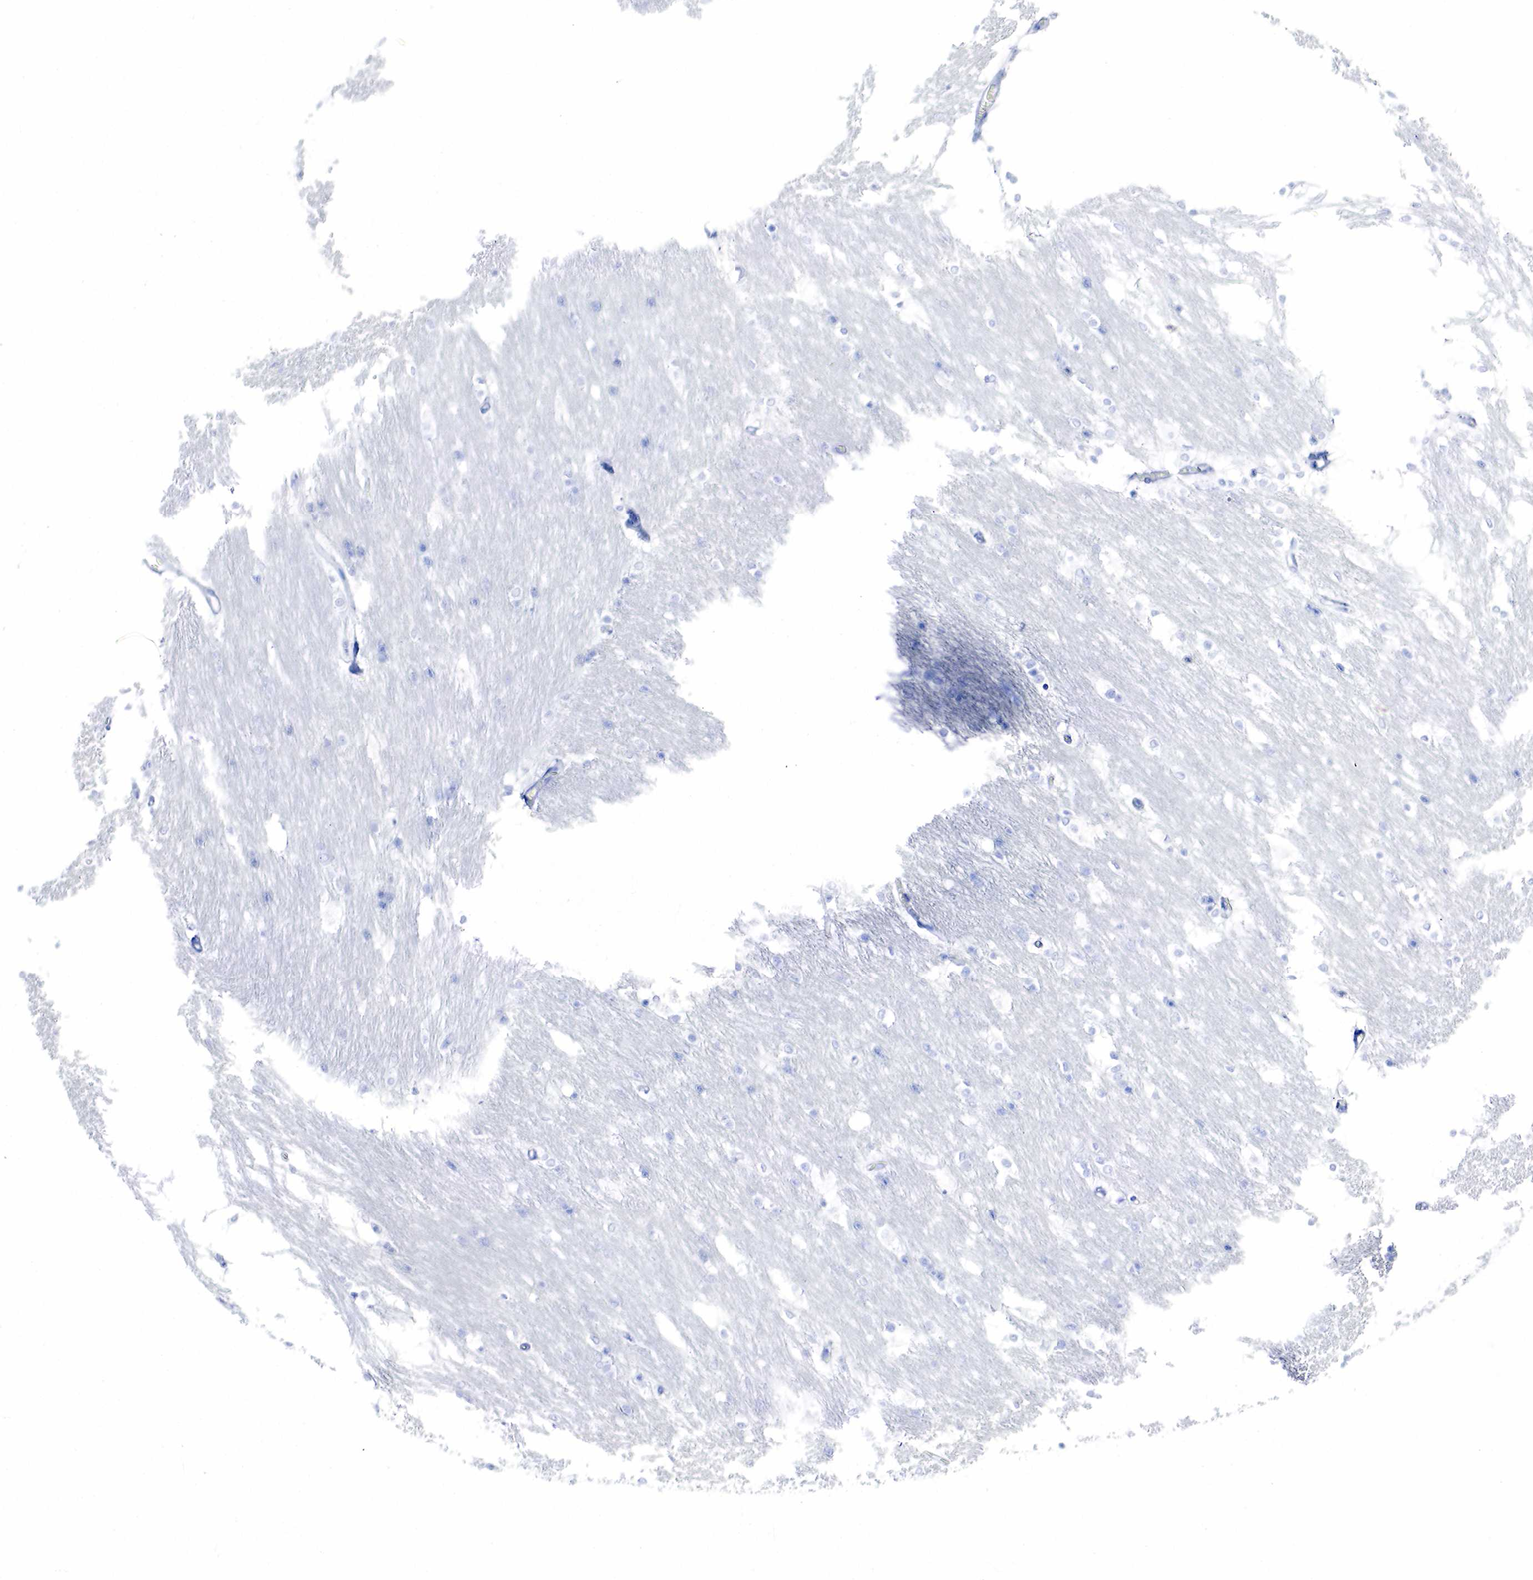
{"staining": {"intensity": "negative", "quantity": "none", "location": "none"}, "tissue": "caudate", "cell_type": "Glial cells", "image_type": "normal", "snomed": [{"axis": "morphology", "description": "Normal tissue, NOS"}, {"axis": "topography", "description": "Lateral ventricle wall"}], "caption": "IHC image of benign caudate: caudate stained with DAB demonstrates no significant protein expression in glial cells.", "gene": "ESR1", "patient": {"sex": "female", "age": 19}}